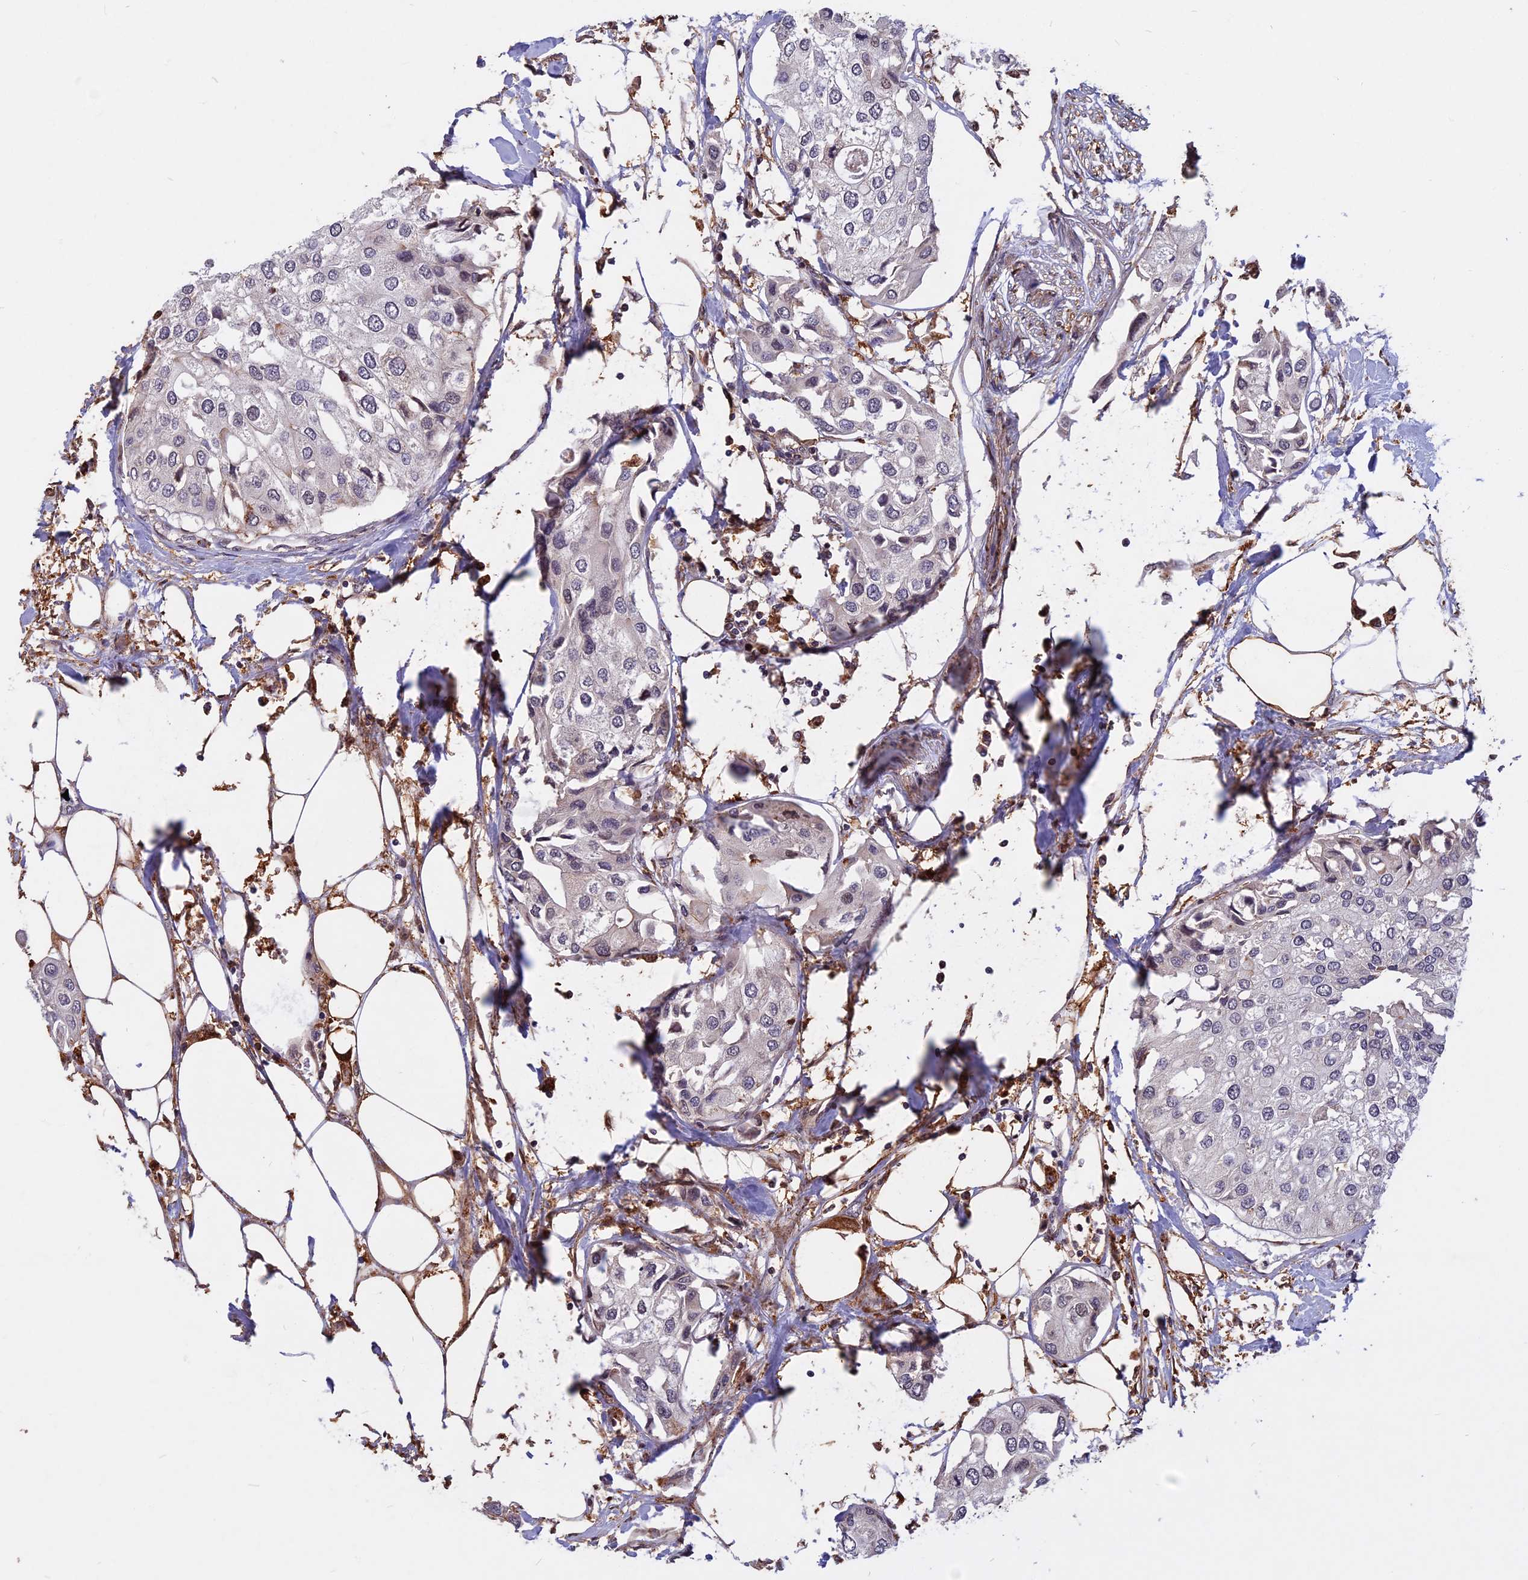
{"staining": {"intensity": "negative", "quantity": "none", "location": "none"}, "tissue": "urothelial cancer", "cell_type": "Tumor cells", "image_type": "cancer", "snomed": [{"axis": "morphology", "description": "Urothelial carcinoma, High grade"}, {"axis": "topography", "description": "Urinary bladder"}], "caption": "The micrograph reveals no significant staining in tumor cells of urothelial carcinoma (high-grade). (DAB (3,3'-diaminobenzidine) immunohistochemistry with hematoxylin counter stain).", "gene": "SPG11", "patient": {"sex": "male", "age": 64}}